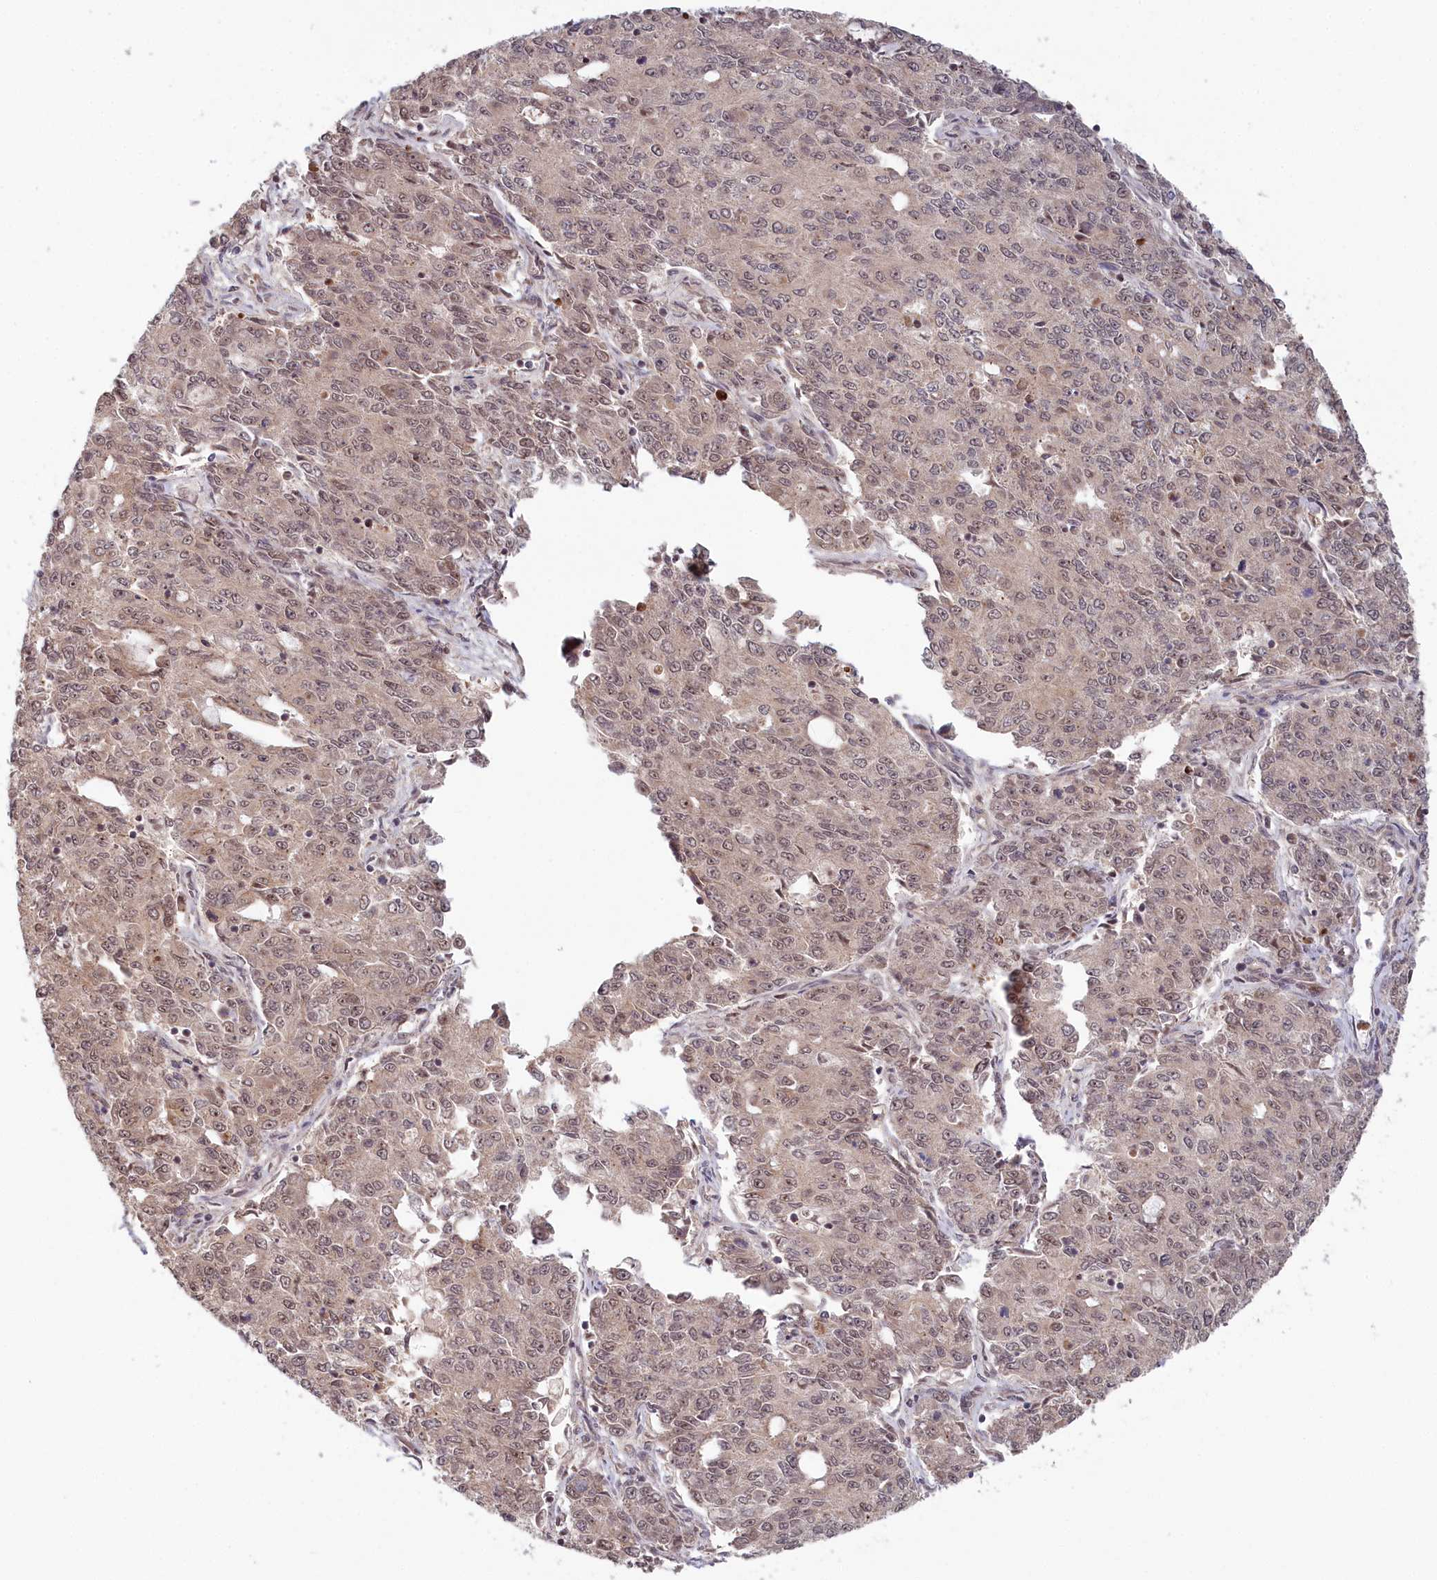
{"staining": {"intensity": "moderate", "quantity": "25%-75%", "location": "nuclear"}, "tissue": "endometrial cancer", "cell_type": "Tumor cells", "image_type": "cancer", "snomed": [{"axis": "morphology", "description": "Adenocarcinoma, NOS"}, {"axis": "topography", "description": "Endometrium"}], "caption": "The immunohistochemical stain highlights moderate nuclear expression in tumor cells of adenocarcinoma (endometrial) tissue.", "gene": "WAPL", "patient": {"sex": "female", "age": 50}}